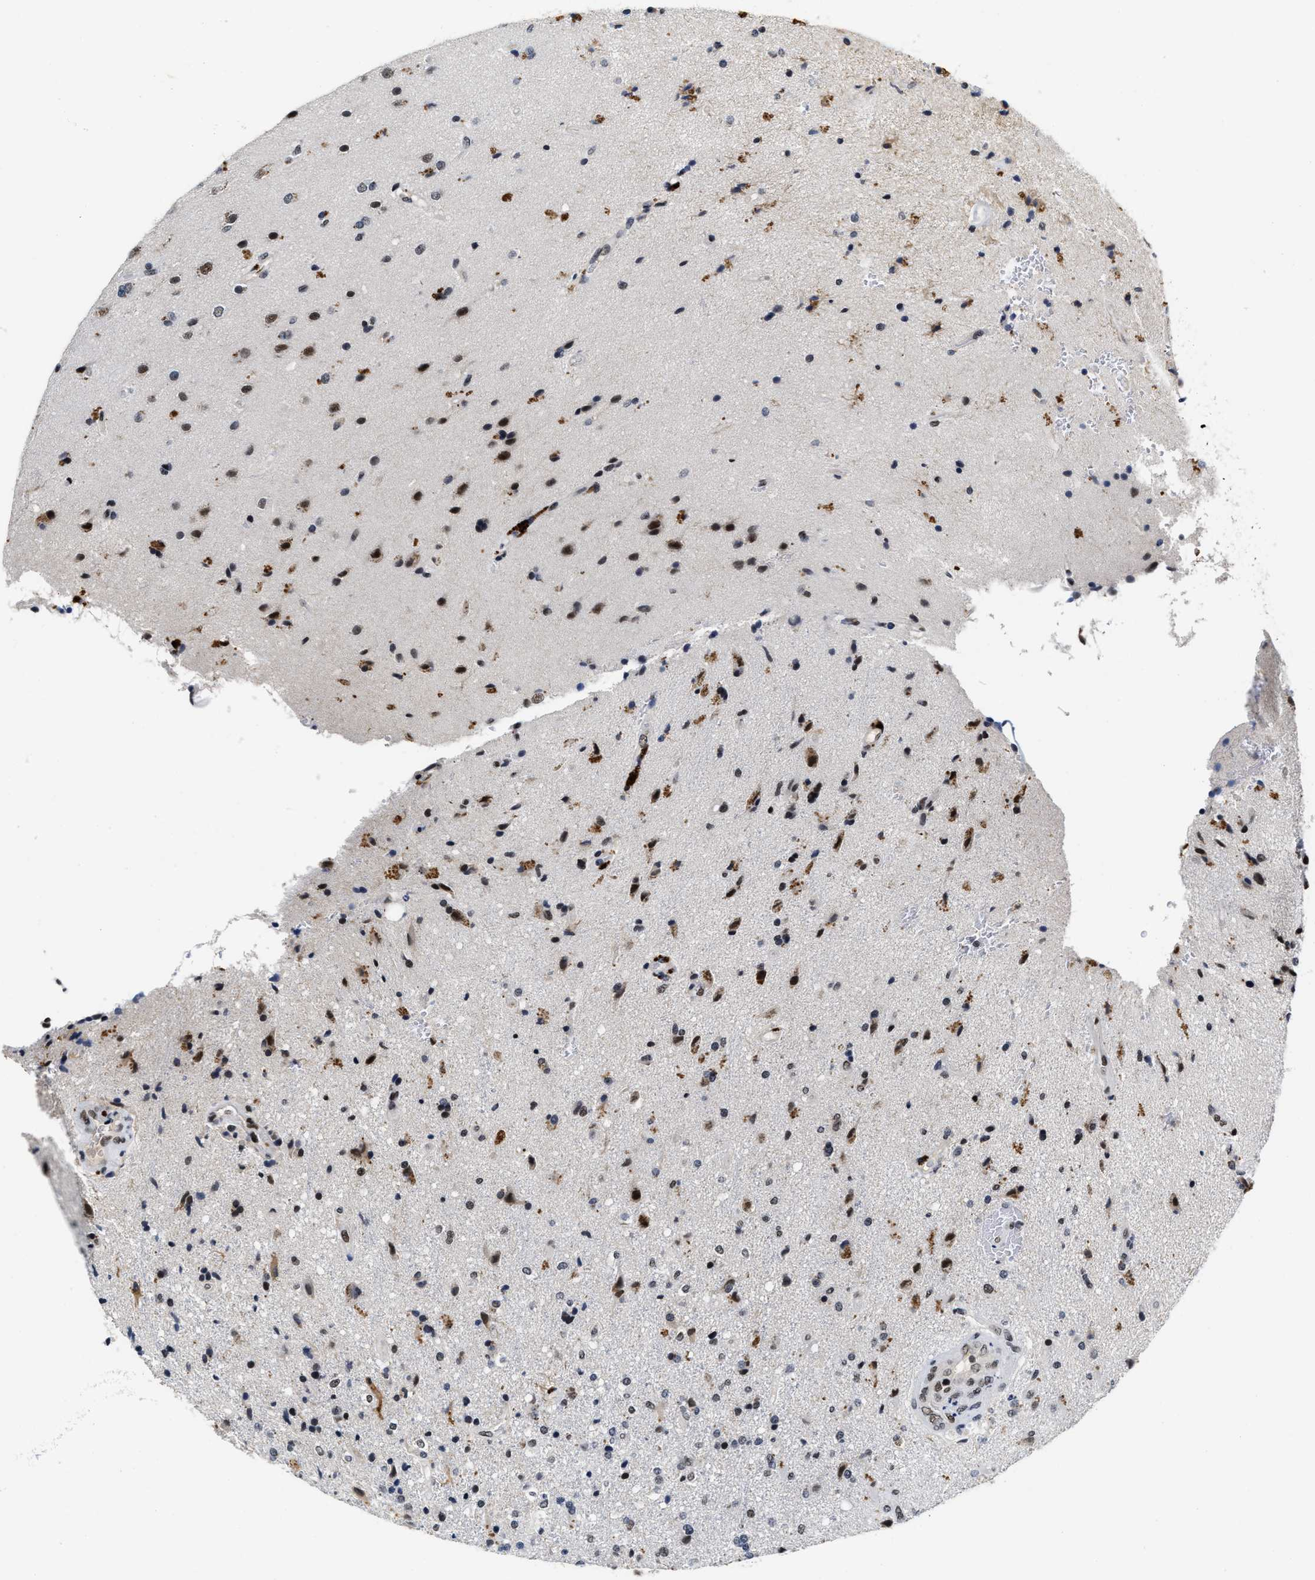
{"staining": {"intensity": "moderate", "quantity": "25%-75%", "location": "nuclear"}, "tissue": "glioma", "cell_type": "Tumor cells", "image_type": "cancer", "snomed": [{"axis": "morphology", "description": "Glioma, malignant, High grade"}, {"axis": "topography", "description": "Brain"}], "caption": "The immunohistochemical stain shows moderate nuclear staining in tumor cells of high-grade glioma (malignant) tissue. The protein is shown in brown color, while the nuclei are stained blue.", "gene": "INIP", "patient": {"sex": "male", "age": 72}}